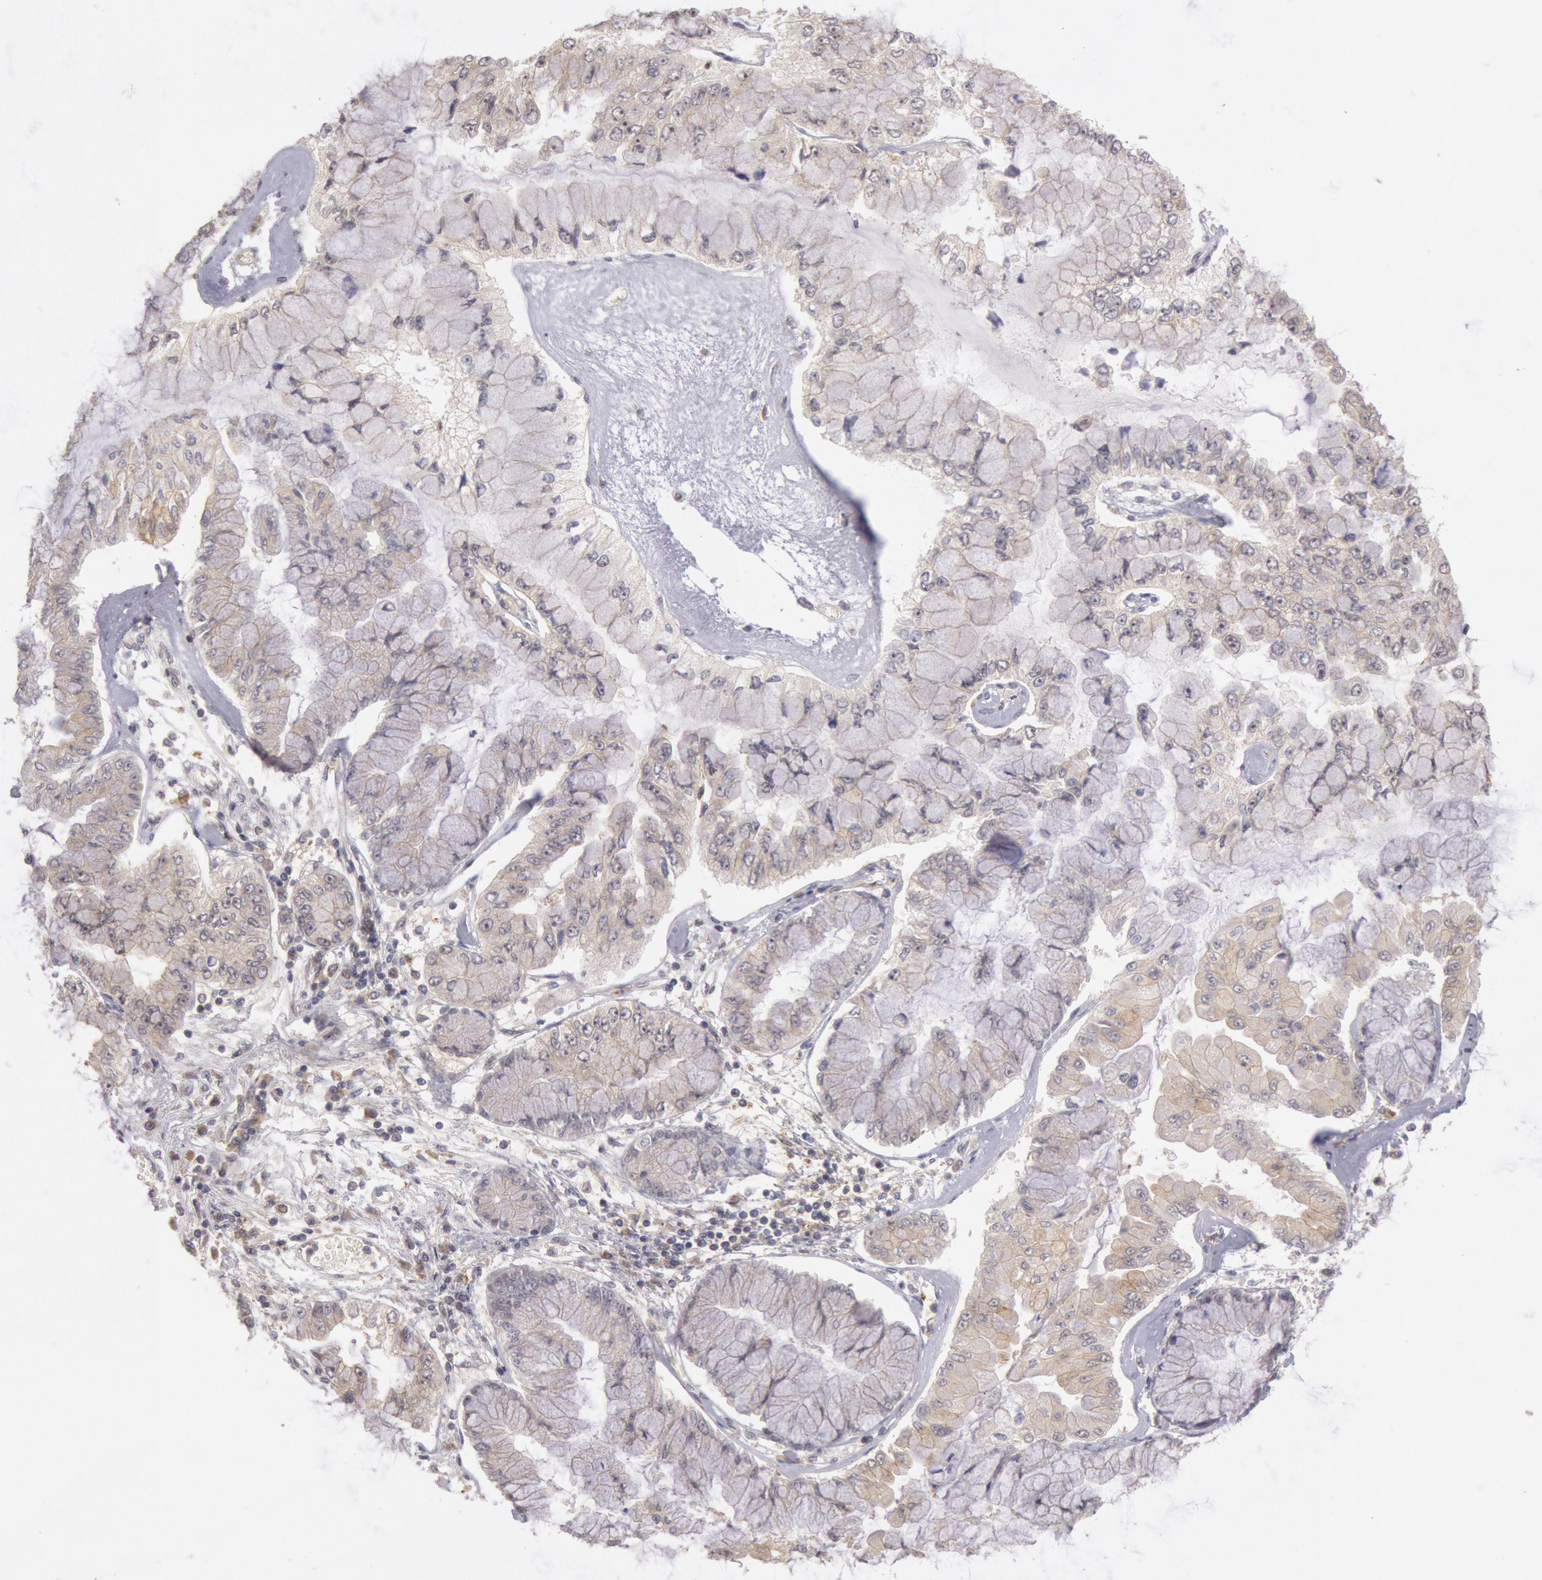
{"staining": {"intensity": "weak", "quantity": "25%-75%", "location": "cytoplasmic/membranous"}, "tissue": "liver cancer", "cell_type": "Tumor cells", "image_type": "cancer", "snomed": [{"axis": "morphology", "description": "Cholangiocarcinoma"}, {"axis": "topography", "description": "Liver"}], "caption": "Immunohistochemistry (IHC) of cholangiocarcinoma (liver) reveals low levels of weak cytoplasmic/membranous staining in about 25%-75% of tumor cells.", "gene": "PLA2G6", "patient": {"sex": "female", "age": 79}}